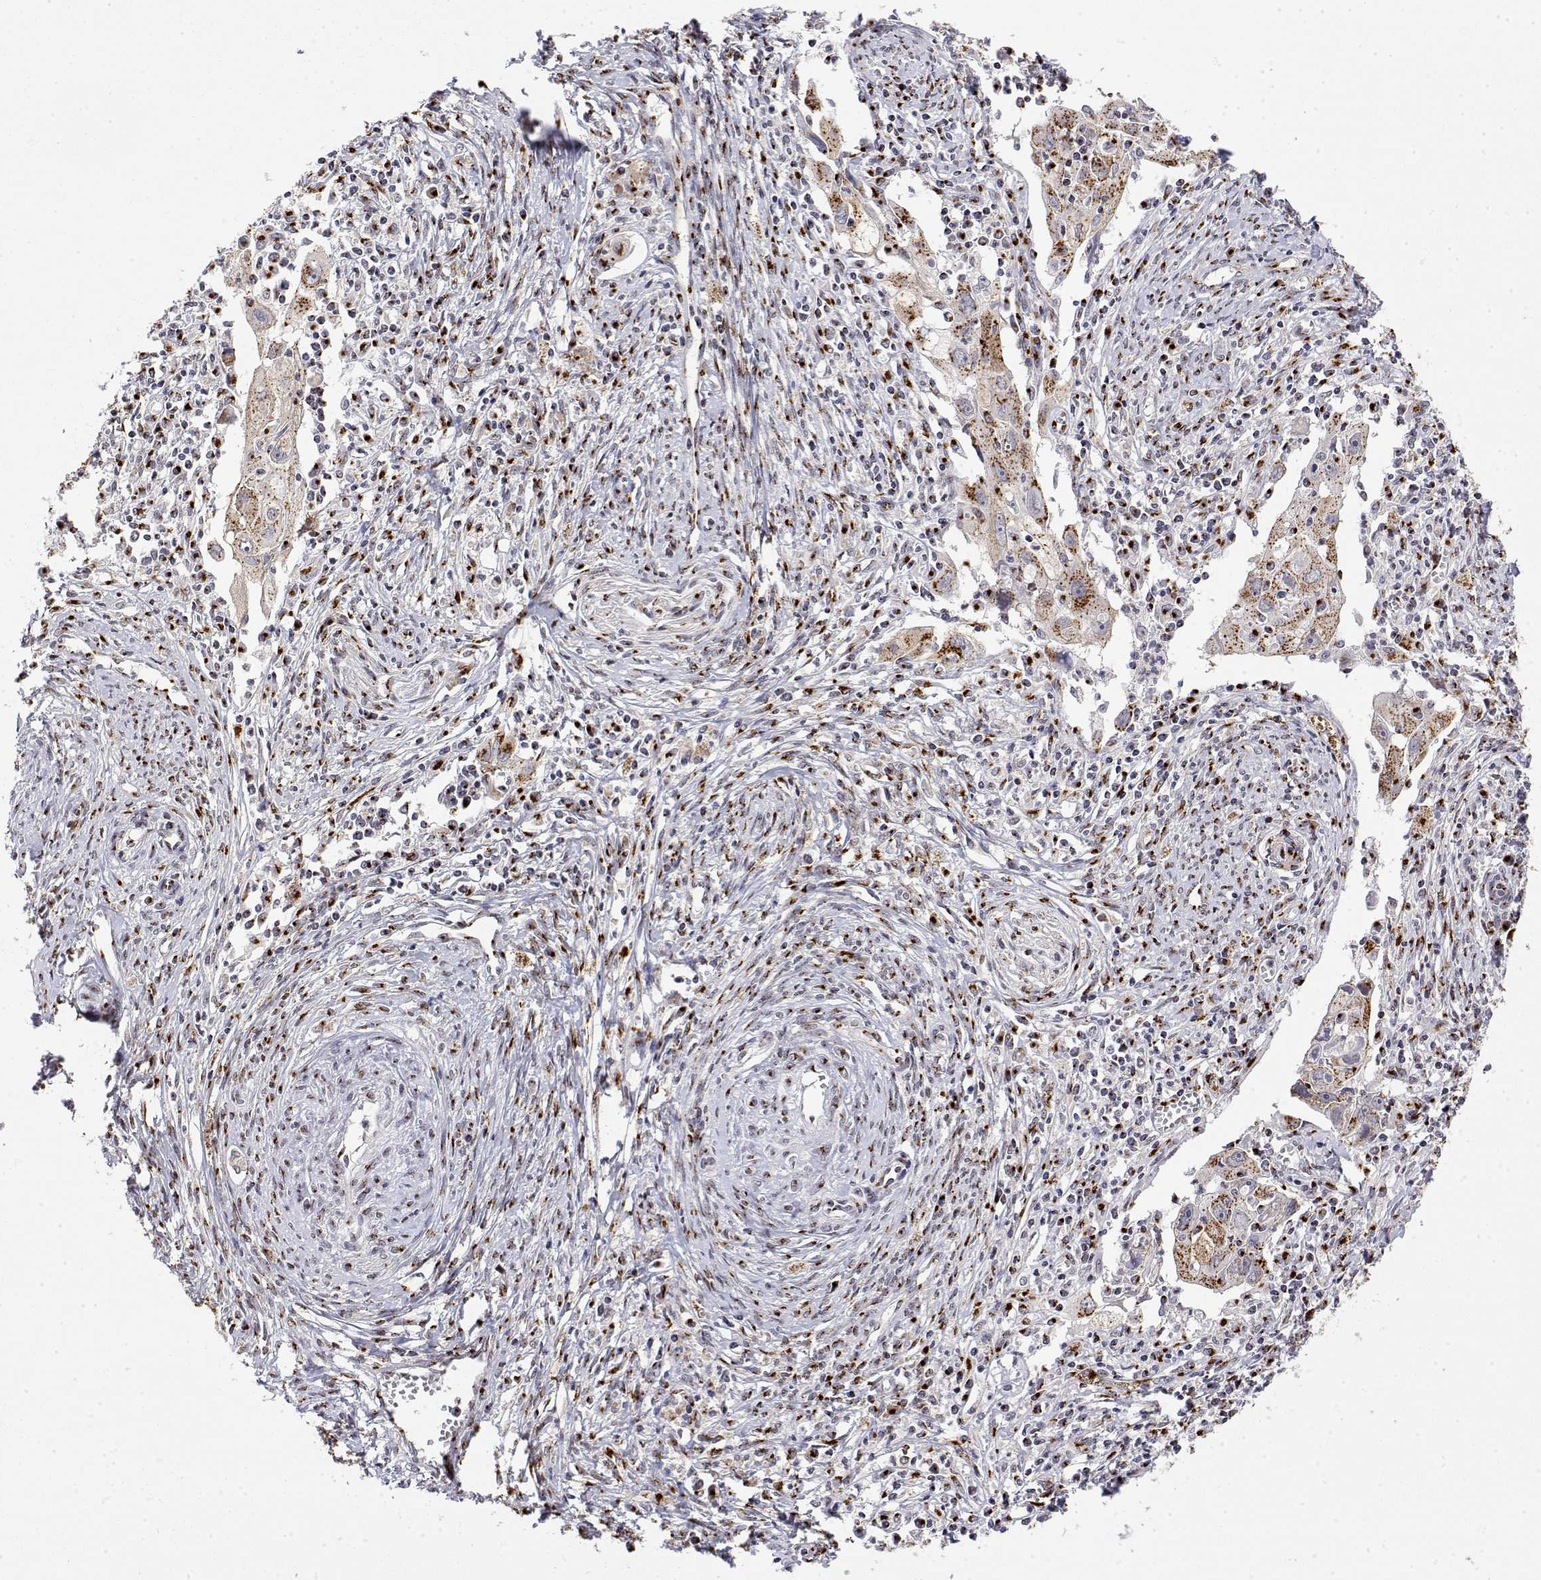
{"staining": {"intensity": "moderate", "quantity": ">75%", "location": "cytoplasmic/membranous"}, "tissue": "cervical cancer", "cell_type": "Tumor cells", "image_type": "cancer", "snomed": [{"axis": "morphology", "description": "Squamous cell carcinoma, NOS"}, {"axis": "topography", "description": "Cervix"}], "caption": "Brown immunohistochemical staining in human cervical cancer reveals moderate cytoplasmic/membranous expression in approximately >75% of tumor cells. The protein is shown in brown color, while the nuclei are stained blue.", "gene": "YIPF3", "patient": {"sex": "female", "age": 30}}